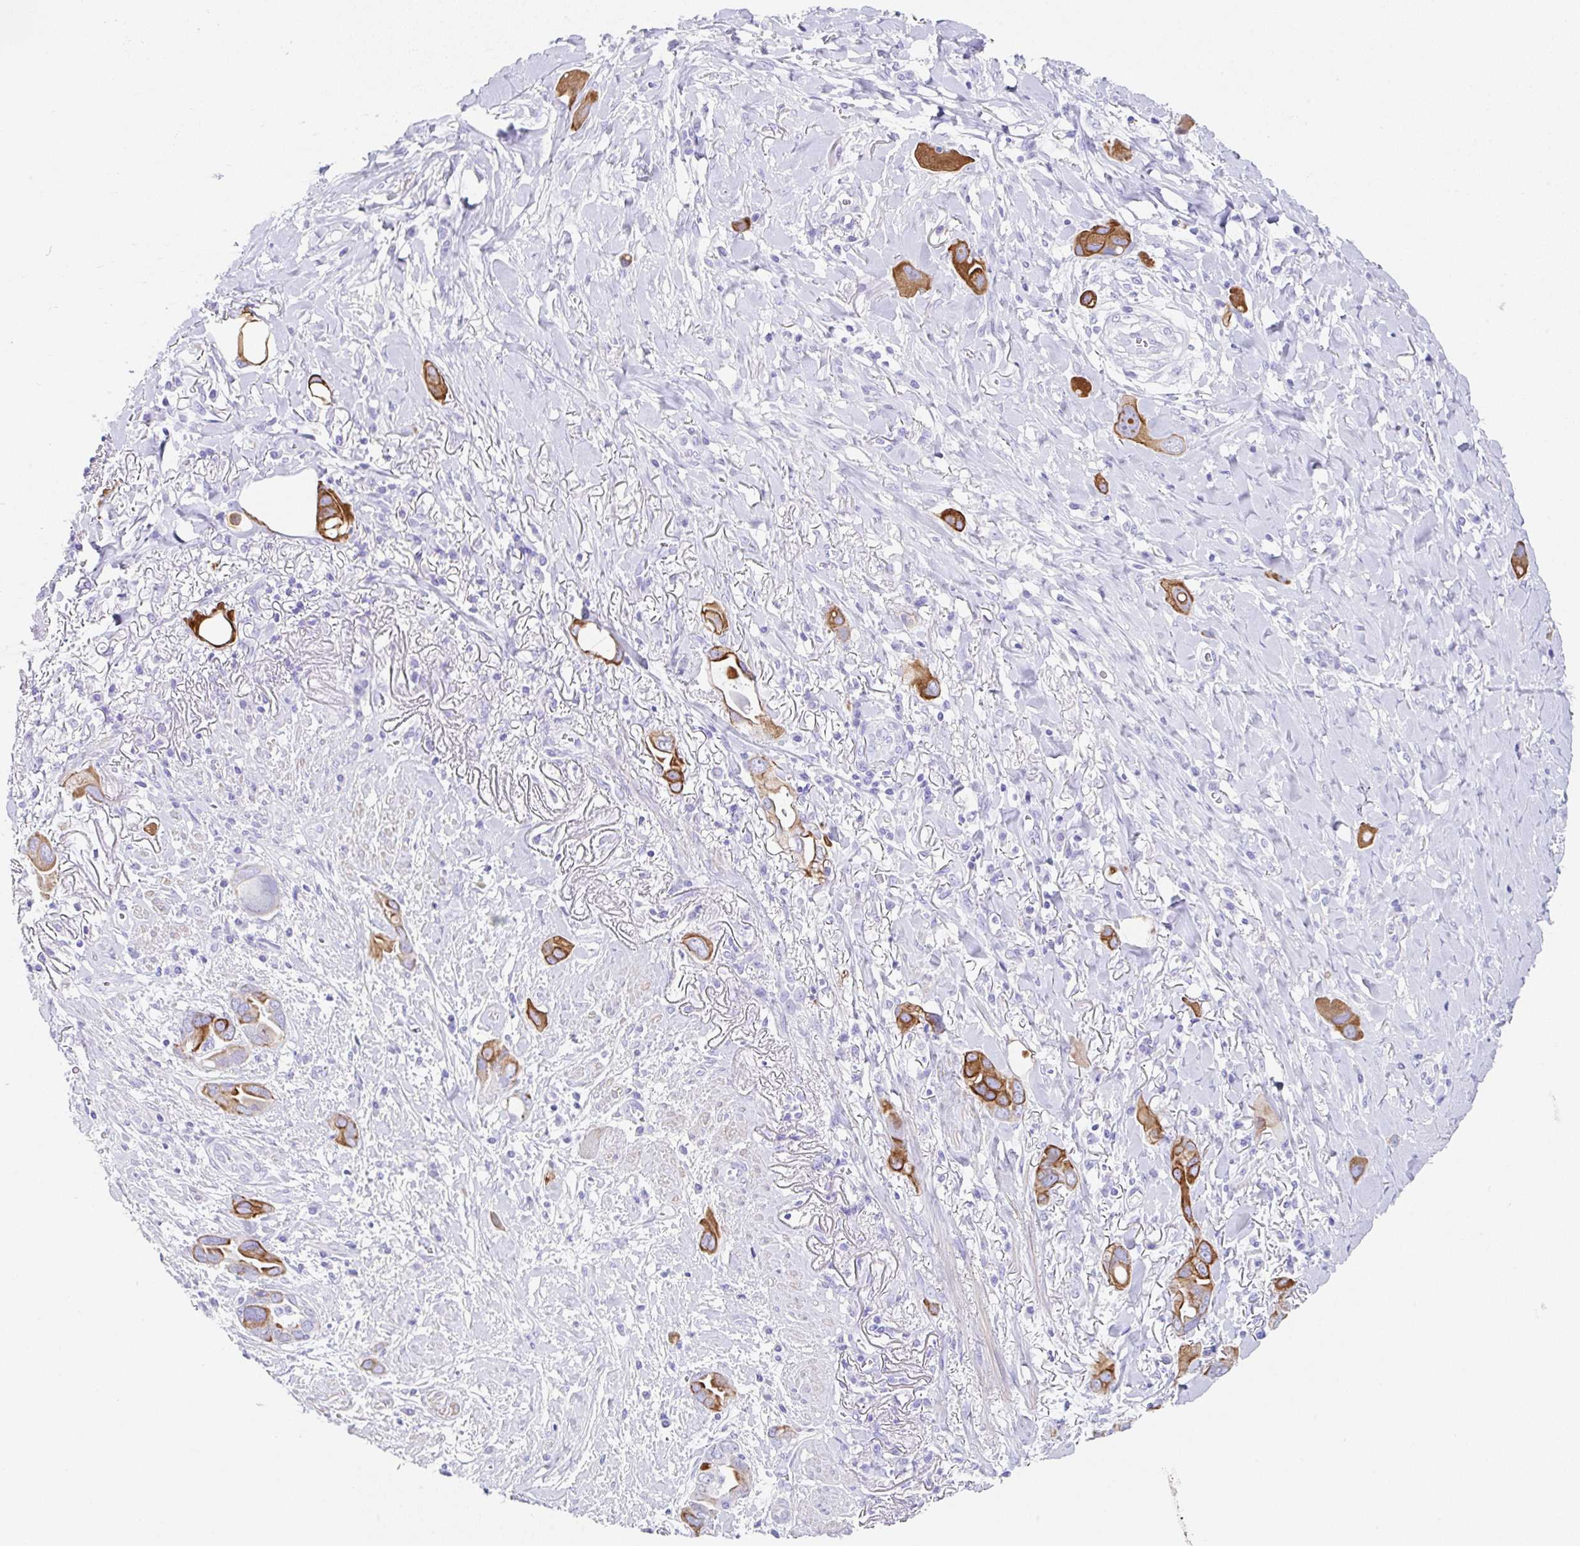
{"staining": {"intensity": "strong", "quantity": ">75%", "location": "cytoplasmic/membranous"}, "tissue": "lung cancer", "cell_type": "Tumor cells", "image_type": "cancer", "snomed": [{"axis": "morphology", "description": "Adenocarcinoma, NOS"}, {"axis": "topography", "description": "Lung"}], "caption": "A histopathology image showing strong cytoplasmic/membranous staining in about >75% of tumor cells in lung cancer, as visualized by brown immunohistochemical staining.", "gene": "CLDND2", "patient": {"sex": "male", "age": 76}}